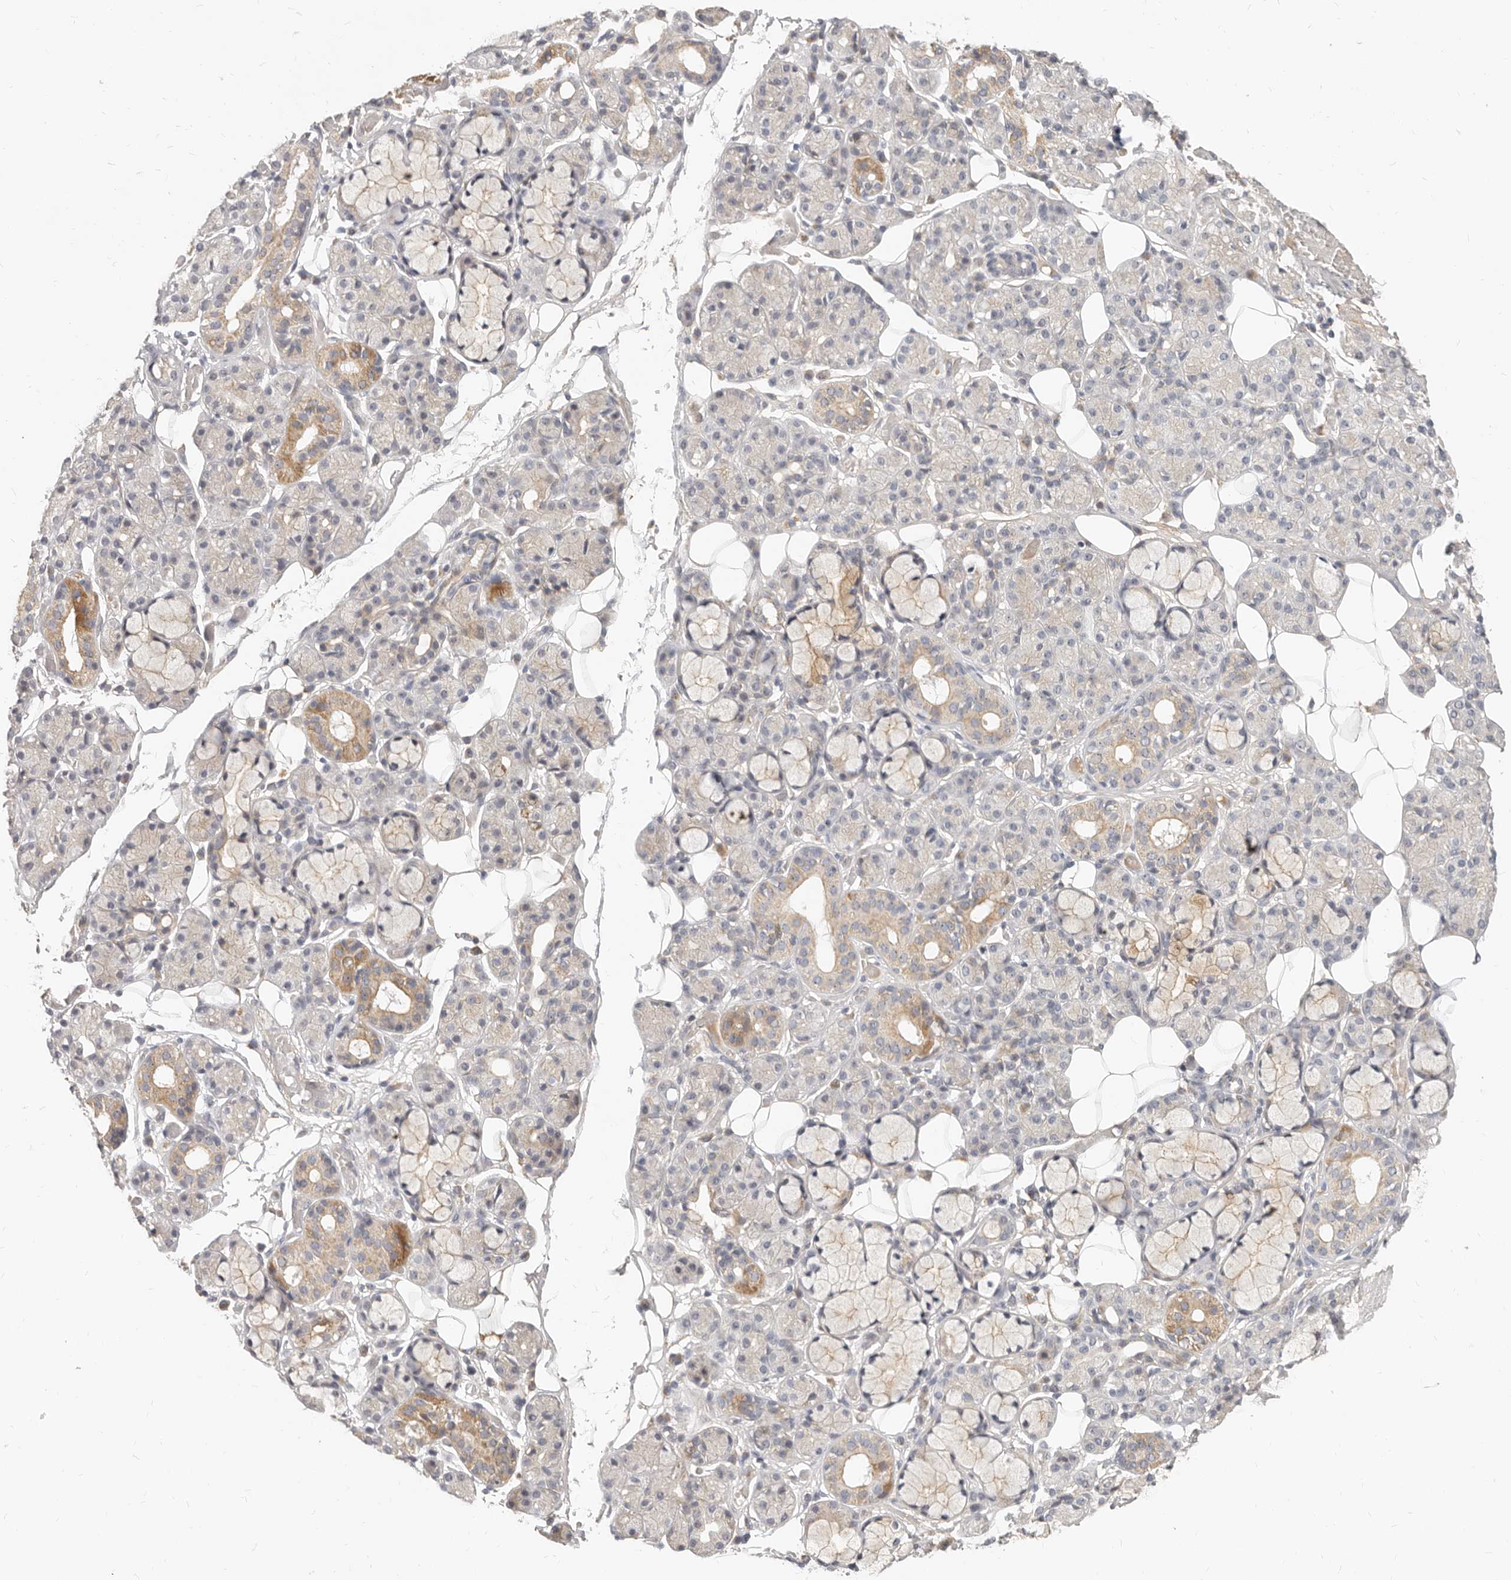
{"staining": {"intensity": "moderate", "quantity": "<25%", "location": "cytoplasmic/membranous"}, "tissue": "salivary gland", "cell_type": "Glandular cells", "image_type": "normal", "snomed": [{"axis": "morphology", "description": "Normal tissue, NOS"}, {"axis": "topography", "description": "Salivary gland"}], "caption": "Immunohistochemical staining of benign salivary gland shows low levels of moderate cytoplasmic/membranous positivity in approximately <25% of glandular cells.", "gene": "MICALL2", "patient": {"sex": "male", "age": 63}}